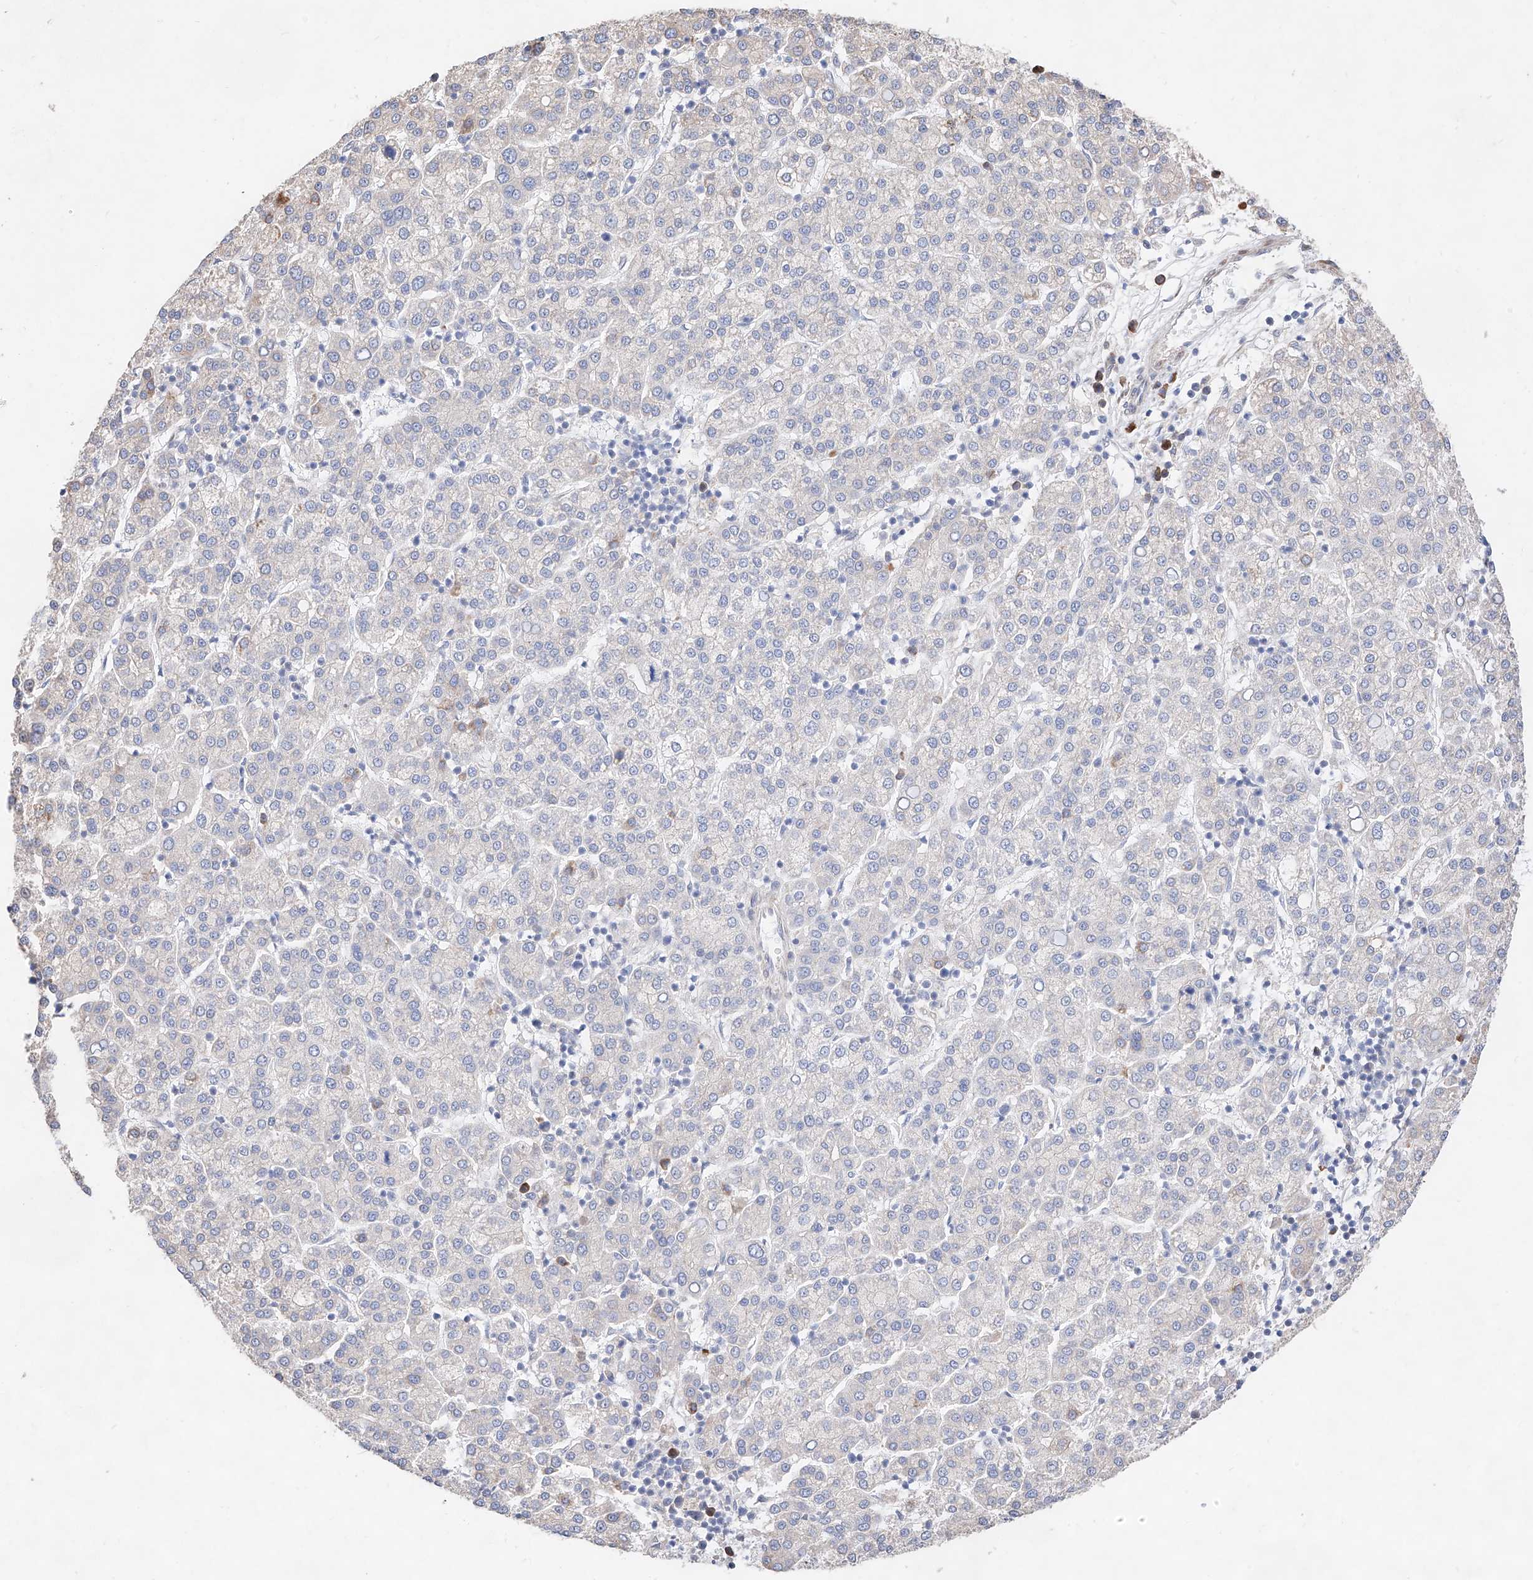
{"staining": {"intensity": "negative", "quantity": "none", "location": "none"}, "tissue": "liver cancer", "cell_type": "Tumor cells", "image_type": "cancer", "snomed": [{"axis": "morphology", "description": "Carcinoma, Hepatocellular, NOS"}, {"axis": "topography", "description": "Liver"}], "caption": "High magnification brightfield microscopy of hepatocellular carcinoma (liver) stained with DAB (3,3'-diaminobenzidine) (brown) and counterstained with hematoxylin (blue): tumor cells show no significant expression.", "gene": "ATP9B", "patient": {"sex": "female", "age": 58}}